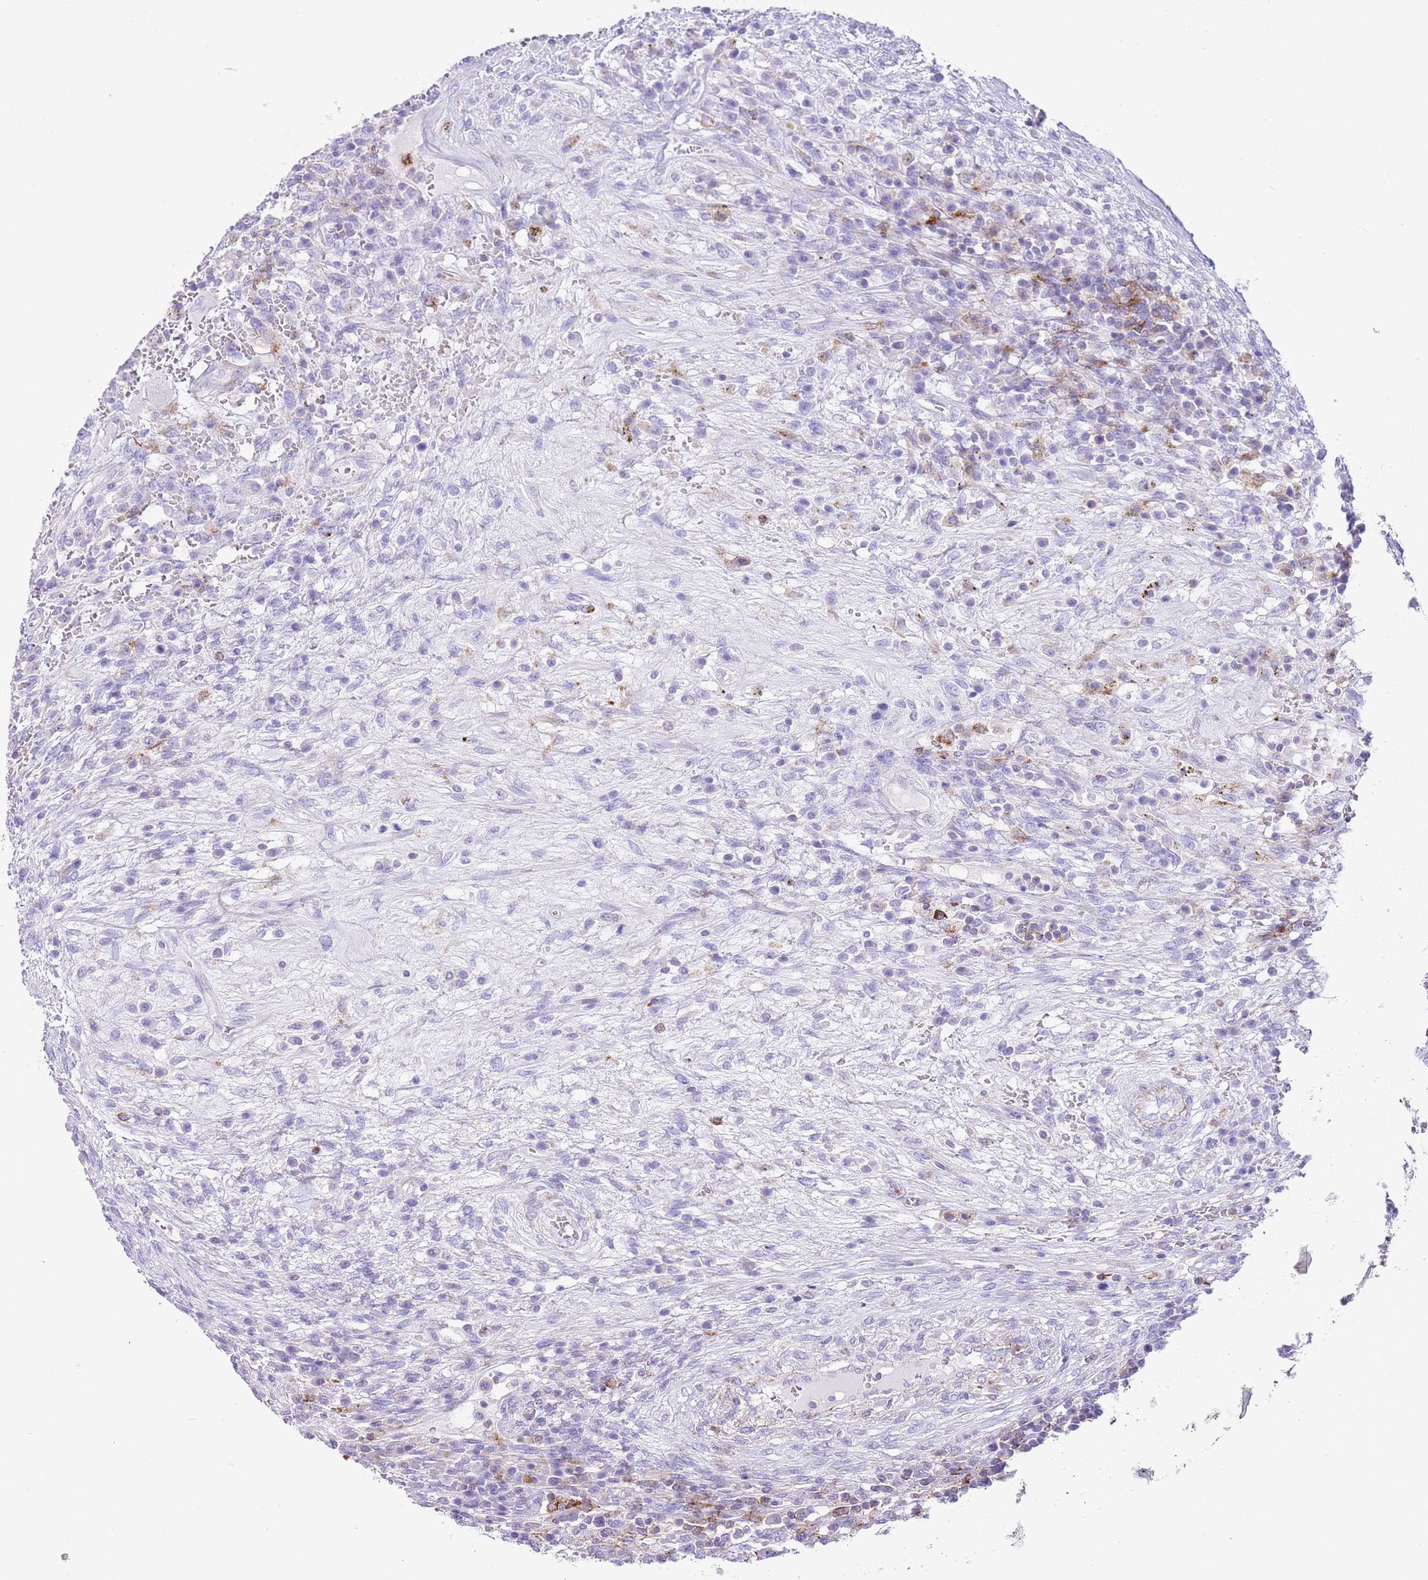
{"staining": {"intensity": "negative", "quantity": "none", "location": "none"}, "tissue": "testis cancer", "cell_type": "Tumor cells", "image_type": "cancer", "snomed": [{"axis": "morphology", "description": "Carcinoma, Embryonal, NOS"}, {"axis": "topography", "description": "Testis"}], "caption": "DAB (3,3'-diaminobenzidine) immunohistochemical staining of testis embryonal carcinoma exhibits no significant staining in tumor cells.", "gene": "ALDH3A1", "patient": {"sex": "male", "age": 26}}